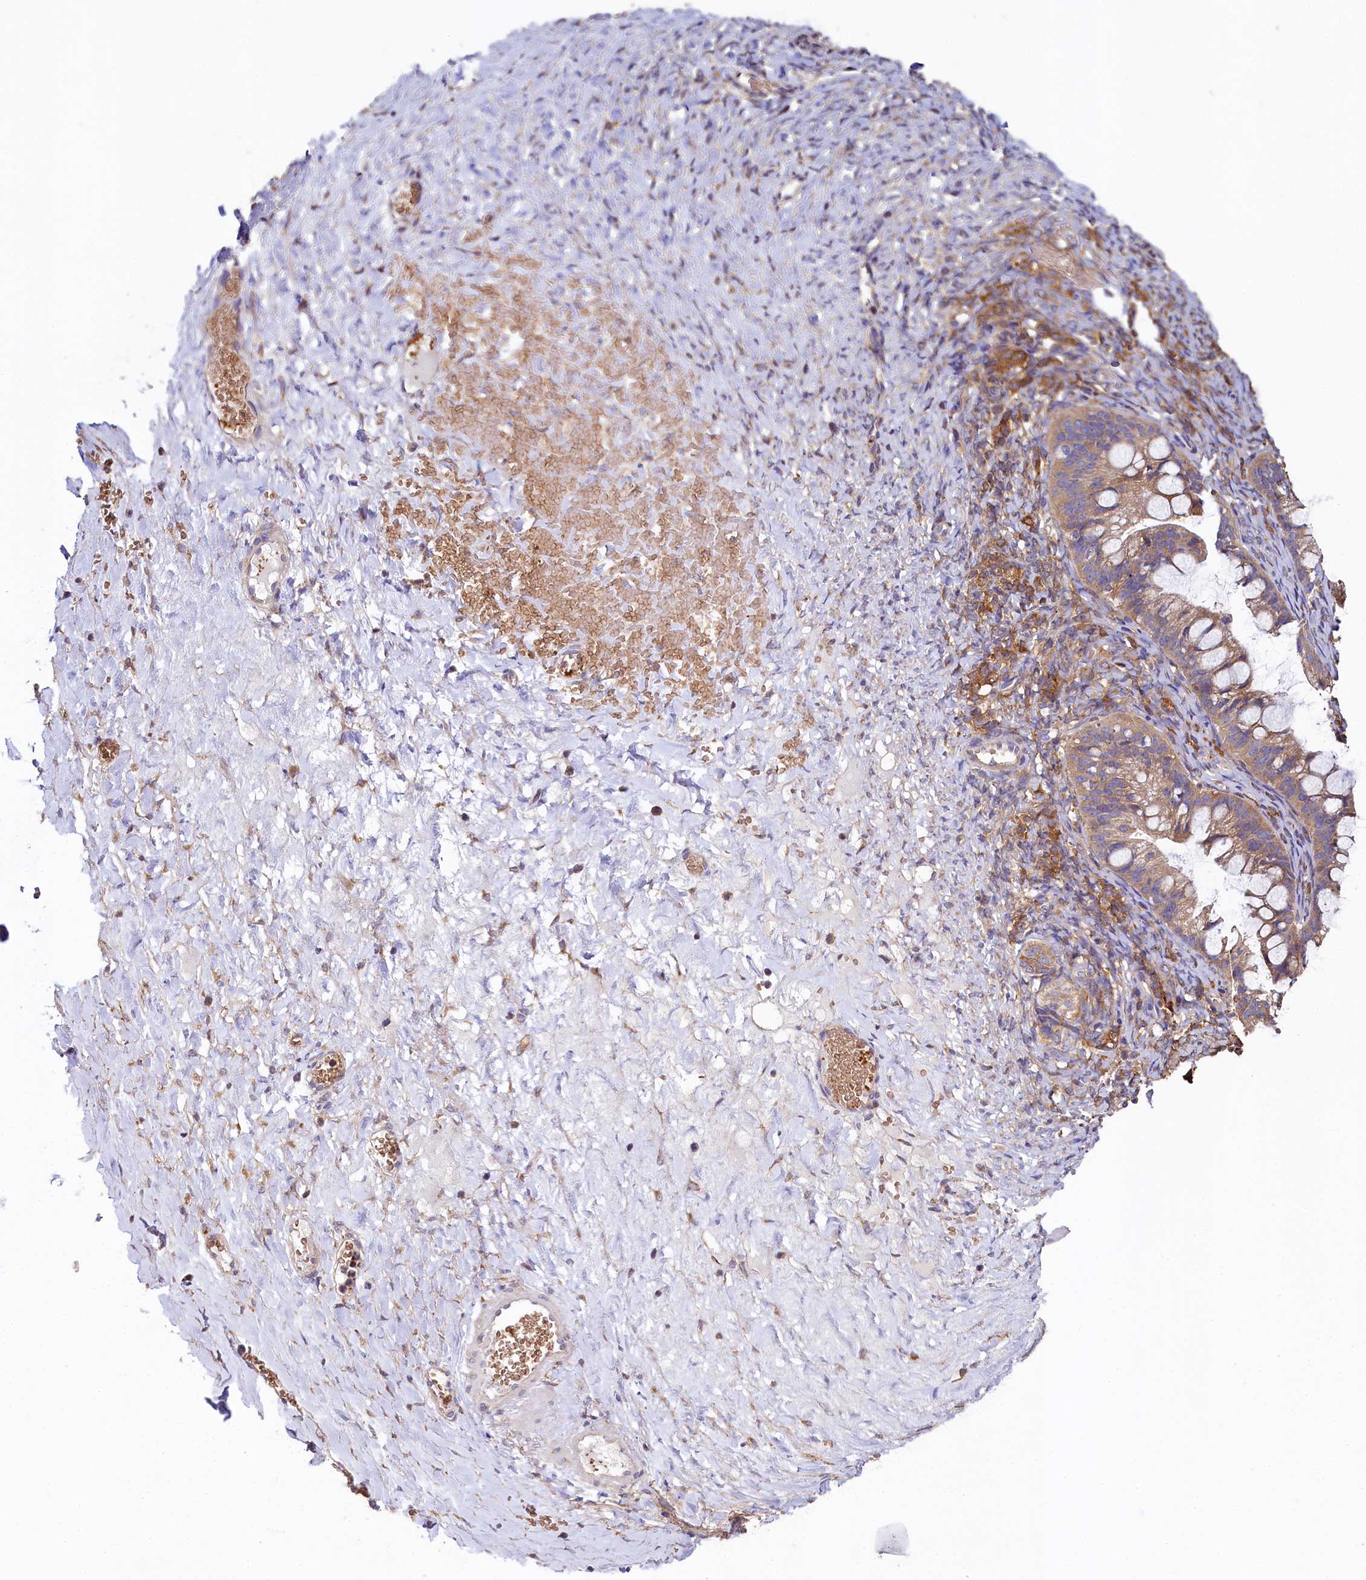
{"staining": {"intensity": "weak", "quantity": "25%-75%", "location": "cytoplasmic/membranous"}, "tissue": "ovarian cancer", "cell_type": "Tumor cells", "image_type": "cancer", "snomed": [{"axis": "morphology", "description": "Cystadenocarcinoma, mucinous, NOS"}, {"axis": "topography", "description": "Ovary"}], "caption": "Ovarian cancer (mucinous cystadenocarcinoma) was stained to show a protein in brown. There is low levels of weak cytoplasmic/membranous staining in about 25%-75% of tumor cells. The staining was performed using DAB (3,3'-diaminobenzidine) to visualize the protein expression in brown, while the nuclei were stained in blue with hematoxylin (Magnification: 20x).", "gene": "PPIP5K1", "patient": {"sex": "female", "age": 73}}